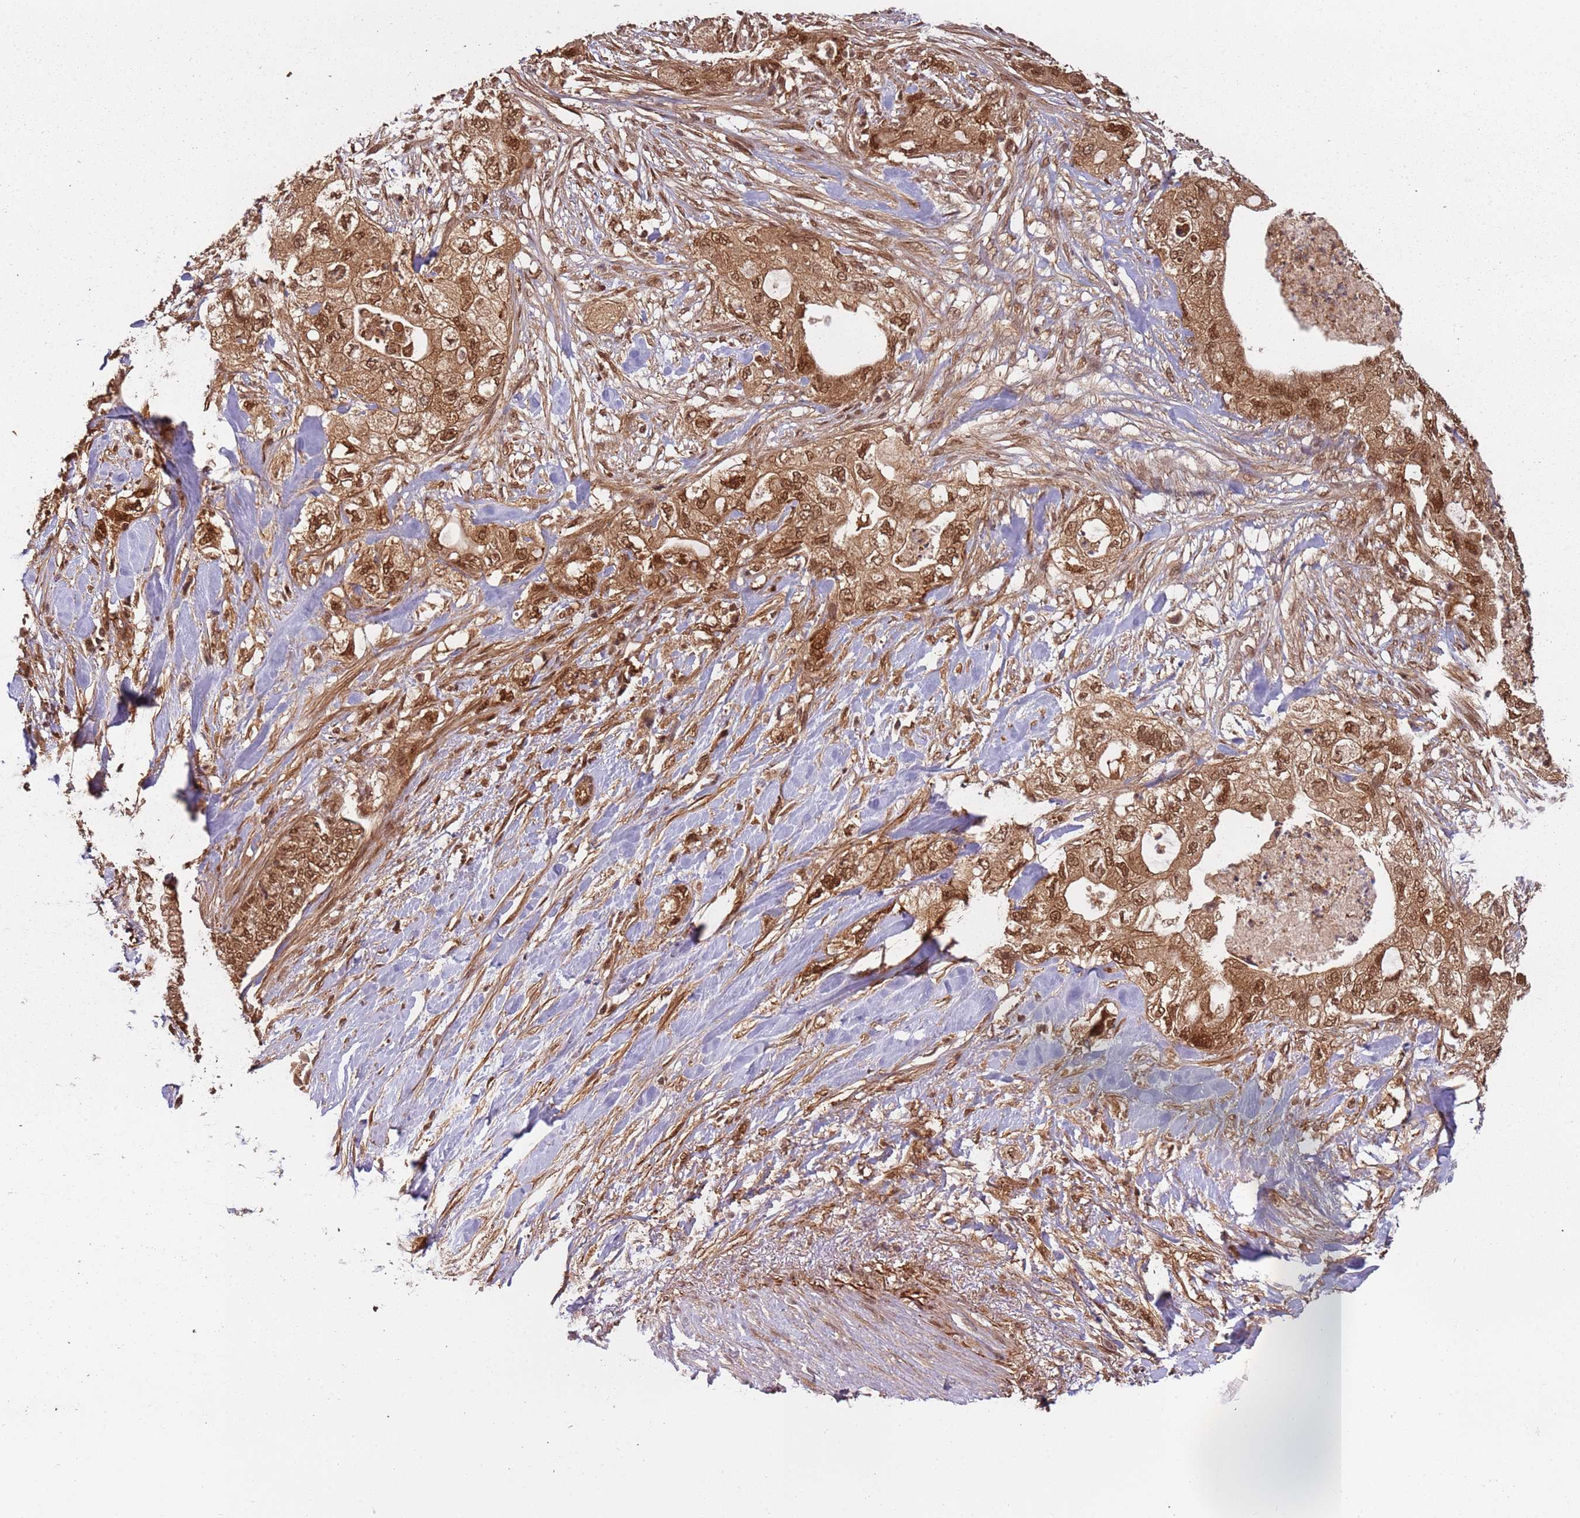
{"staining": {"intensity": "moderate", "quantity": ">75%", "location": "cytoplasmic/membranous,nuclear"}, "tissue": "pancreatic cancer", "cell_type": "Tumor cells", "image_type": "cancer", "snomed": [{"axis": "morphology", "description": "Adenocarcinoma, NOS"}, {"axis": "topography", "description": "Pancreas"}], "caption": "Pancreatic cancer (adenocarcinoma) tissue exhibits moderate cytoplasmic/membranous and nuclear expression in about >75% of tumor cells, visualized by immunohistochemistry.", "gene": "PGLS", "patient": {"sex": "female", "age": 73}}